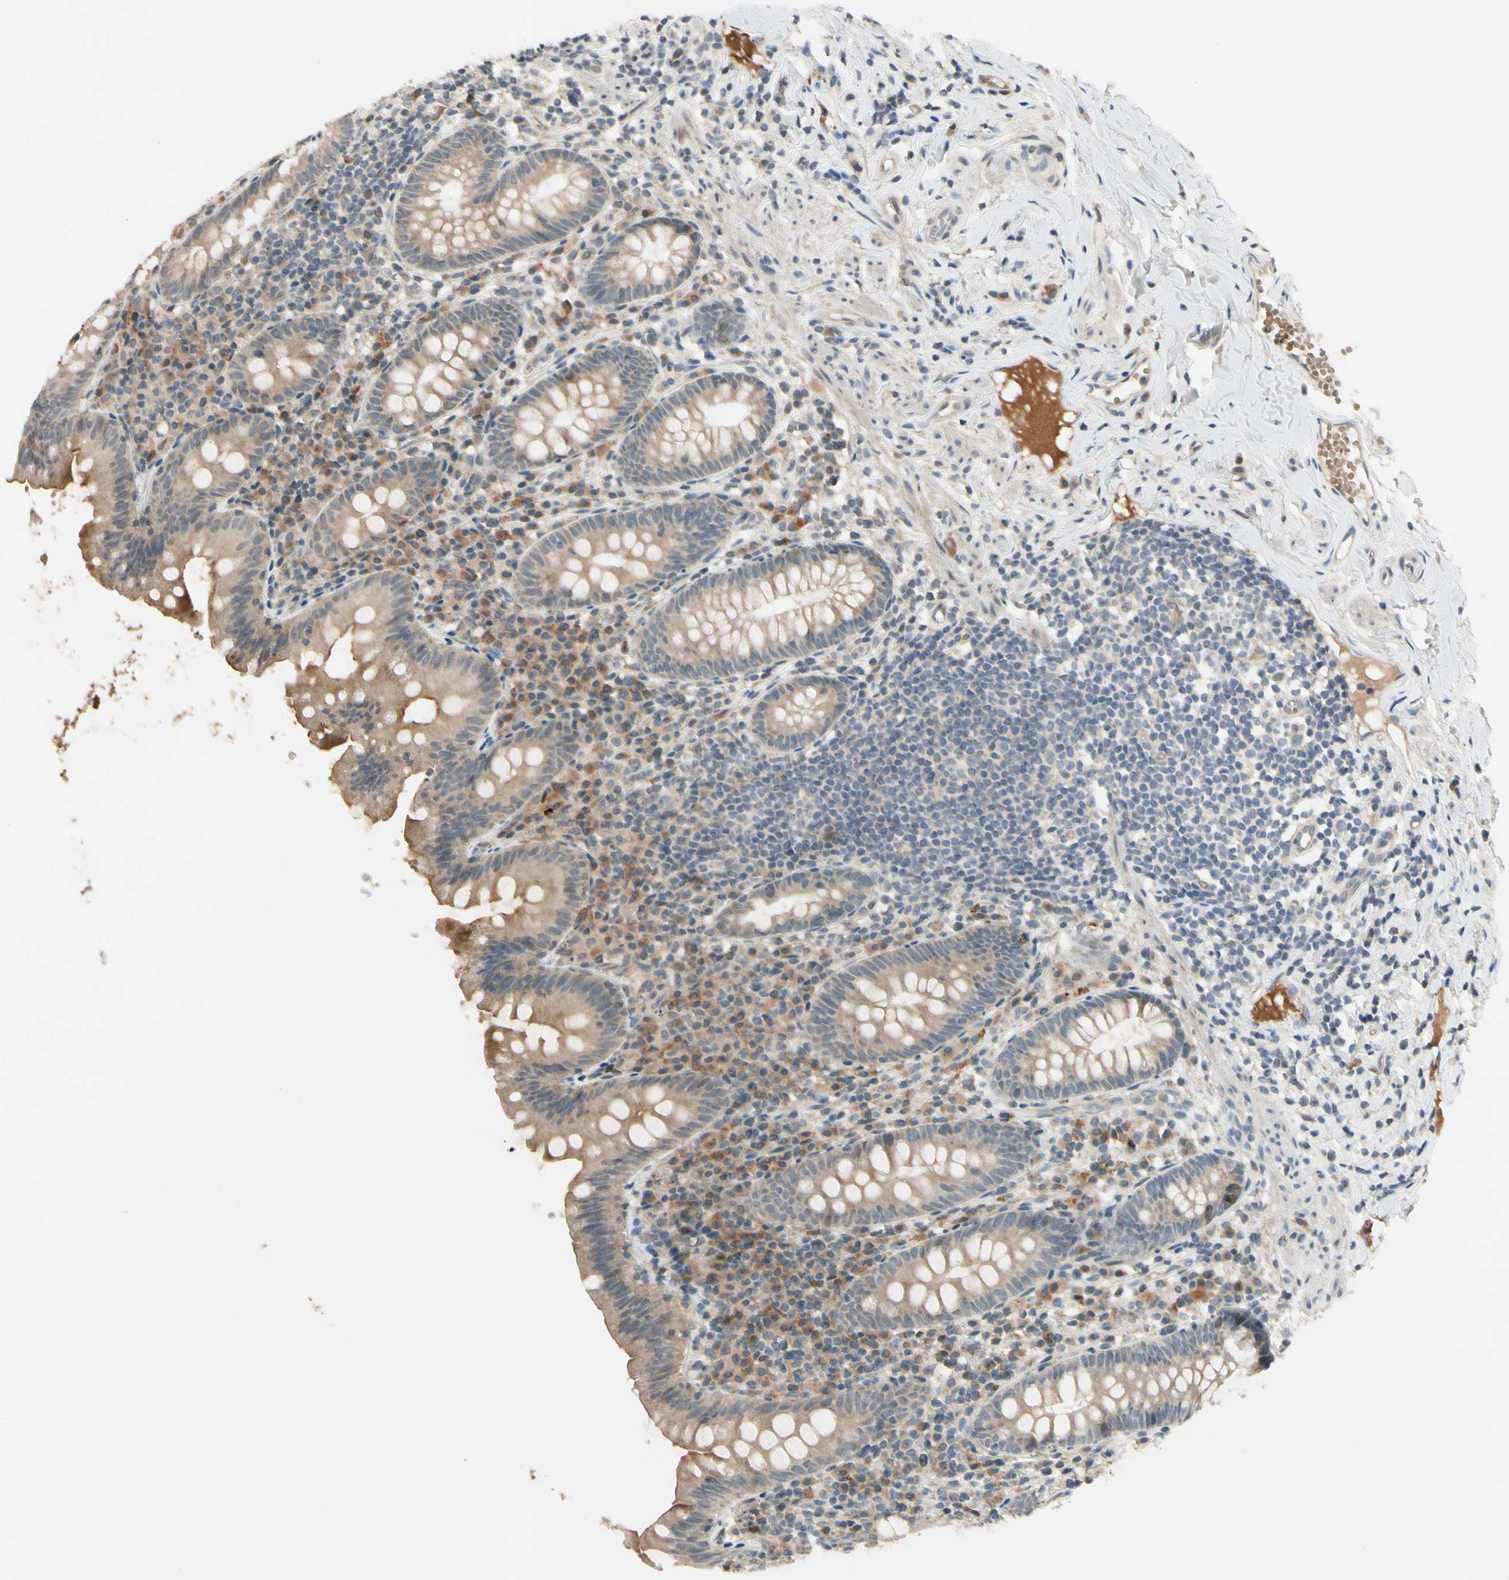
{"staining": {"intensity": "weak", "quantity": ">75%", "location": "cytoplasmic/membranous"}, "tissue": "appendix", "cell_type": "Glandular cells", "image_type": "normal", "snomed": [{"axis": "morphology", "description": "Normal tissue, NOS"}, {"axis": "topography", "description": "Appendix"}], "caption": "IHC (DAB) staining of normal human appendix exhibits weak cytoplasmic/membranous protein staining in approximately >75% of glandular cells. The staining is performed using DAB (3,3'-diaminobenzidine) brown chromogen to label protein expression. The nuclei are counter-stained blue using hematoxylin.", "gene": "FGF10", "patient": {"sex": "male", "age": 52}}